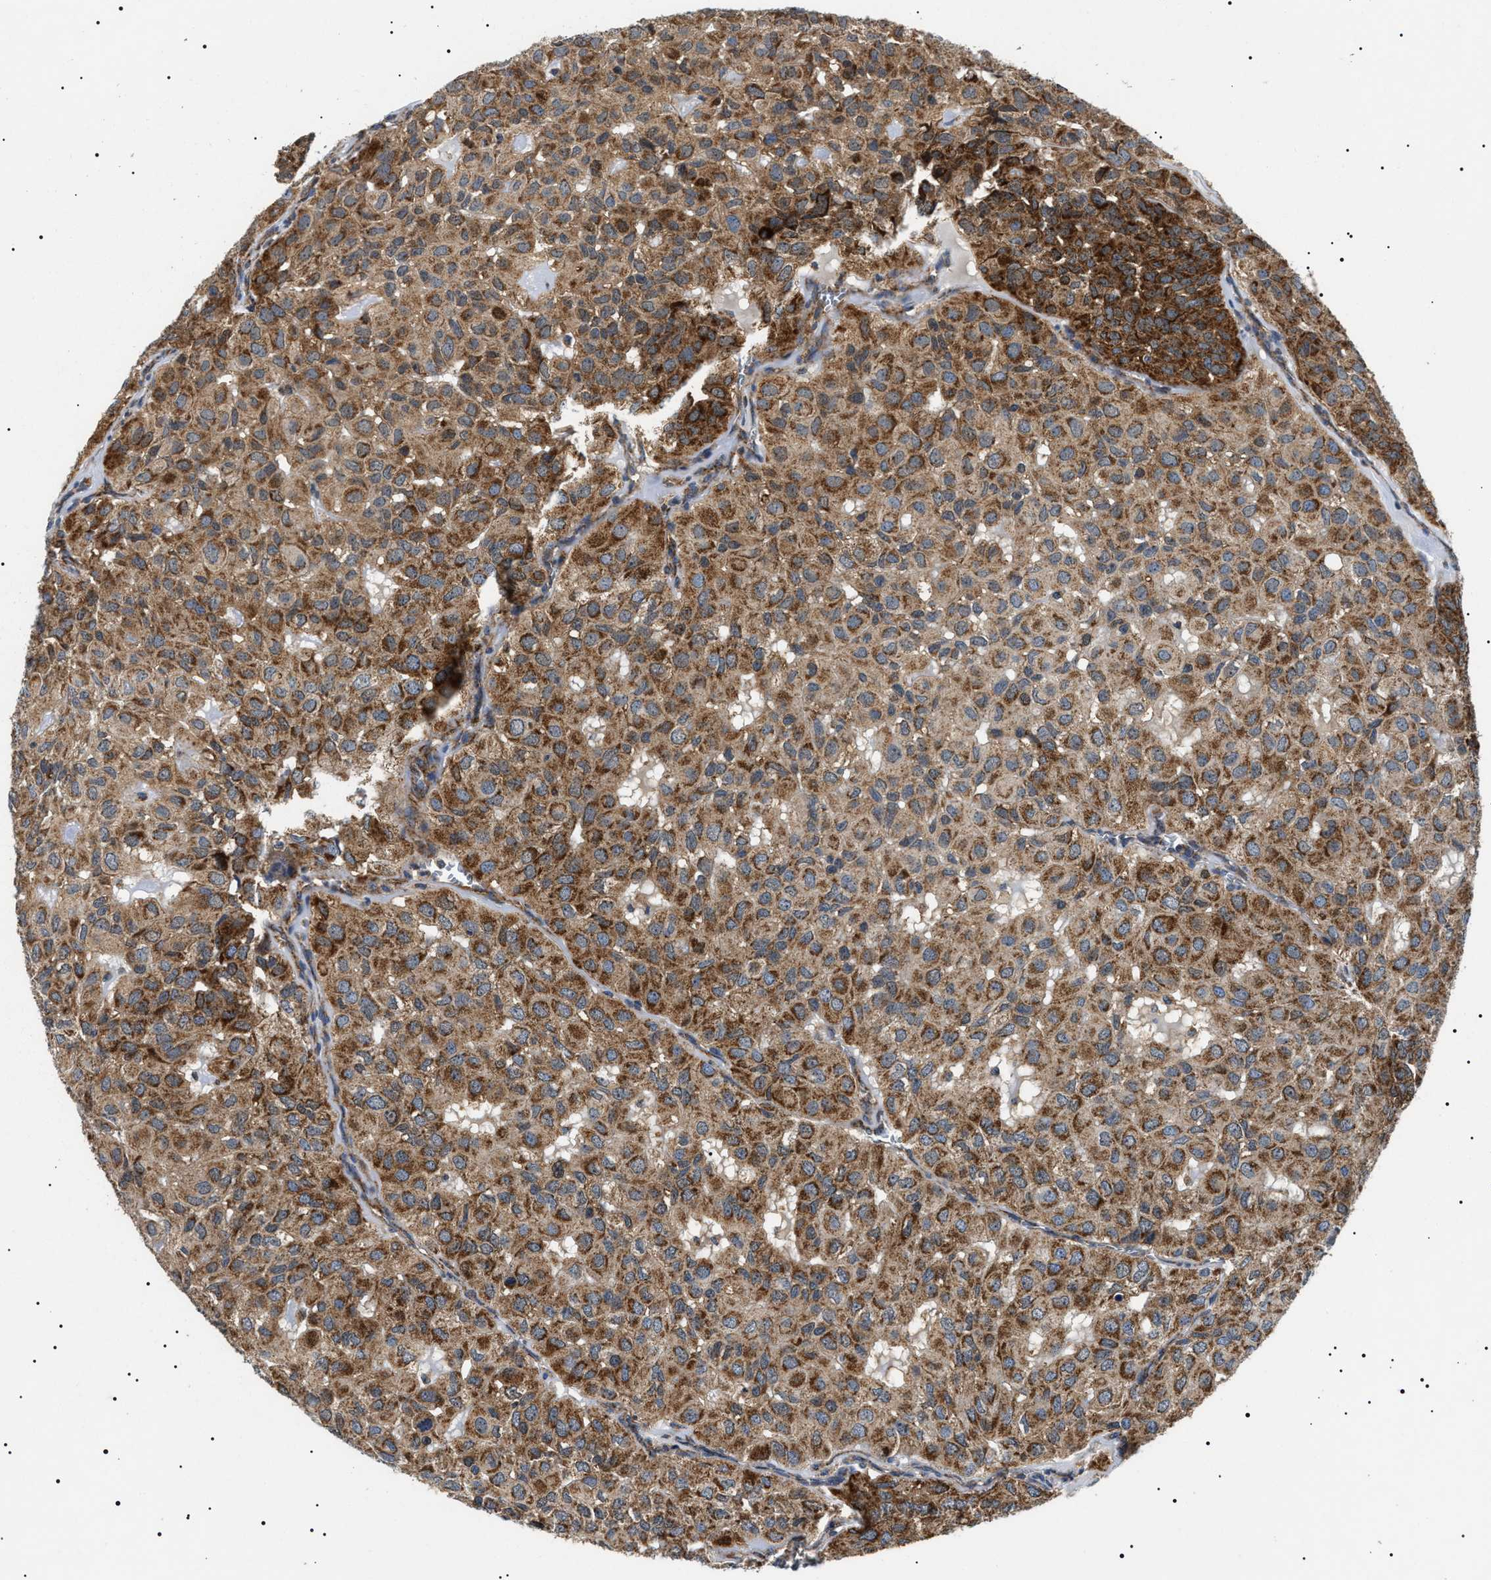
{"staining": {"intensity": "moderate", "quantity": ">75%", "location": "cytoplasmic/membranous"}, "tissue": "head and neck cancer", "cell_type": "Tumor cells", "image_type": "cancer", "snomed": [{"axis": "morphology", "description": "Adenocarcinoma, NOS"}, {"axis": "topography", "description": "Salivary gland, NOS"}, {"axis": "topography", "description": "Head-Neck"}], "caption": "Moderate cytoplasmic/membranous protein staining is seen in about >75% of tumor cells in adenocarcinoma (head and neck).", "gene": "OXSM", "patient": {"sex": "female", "age": 76}}